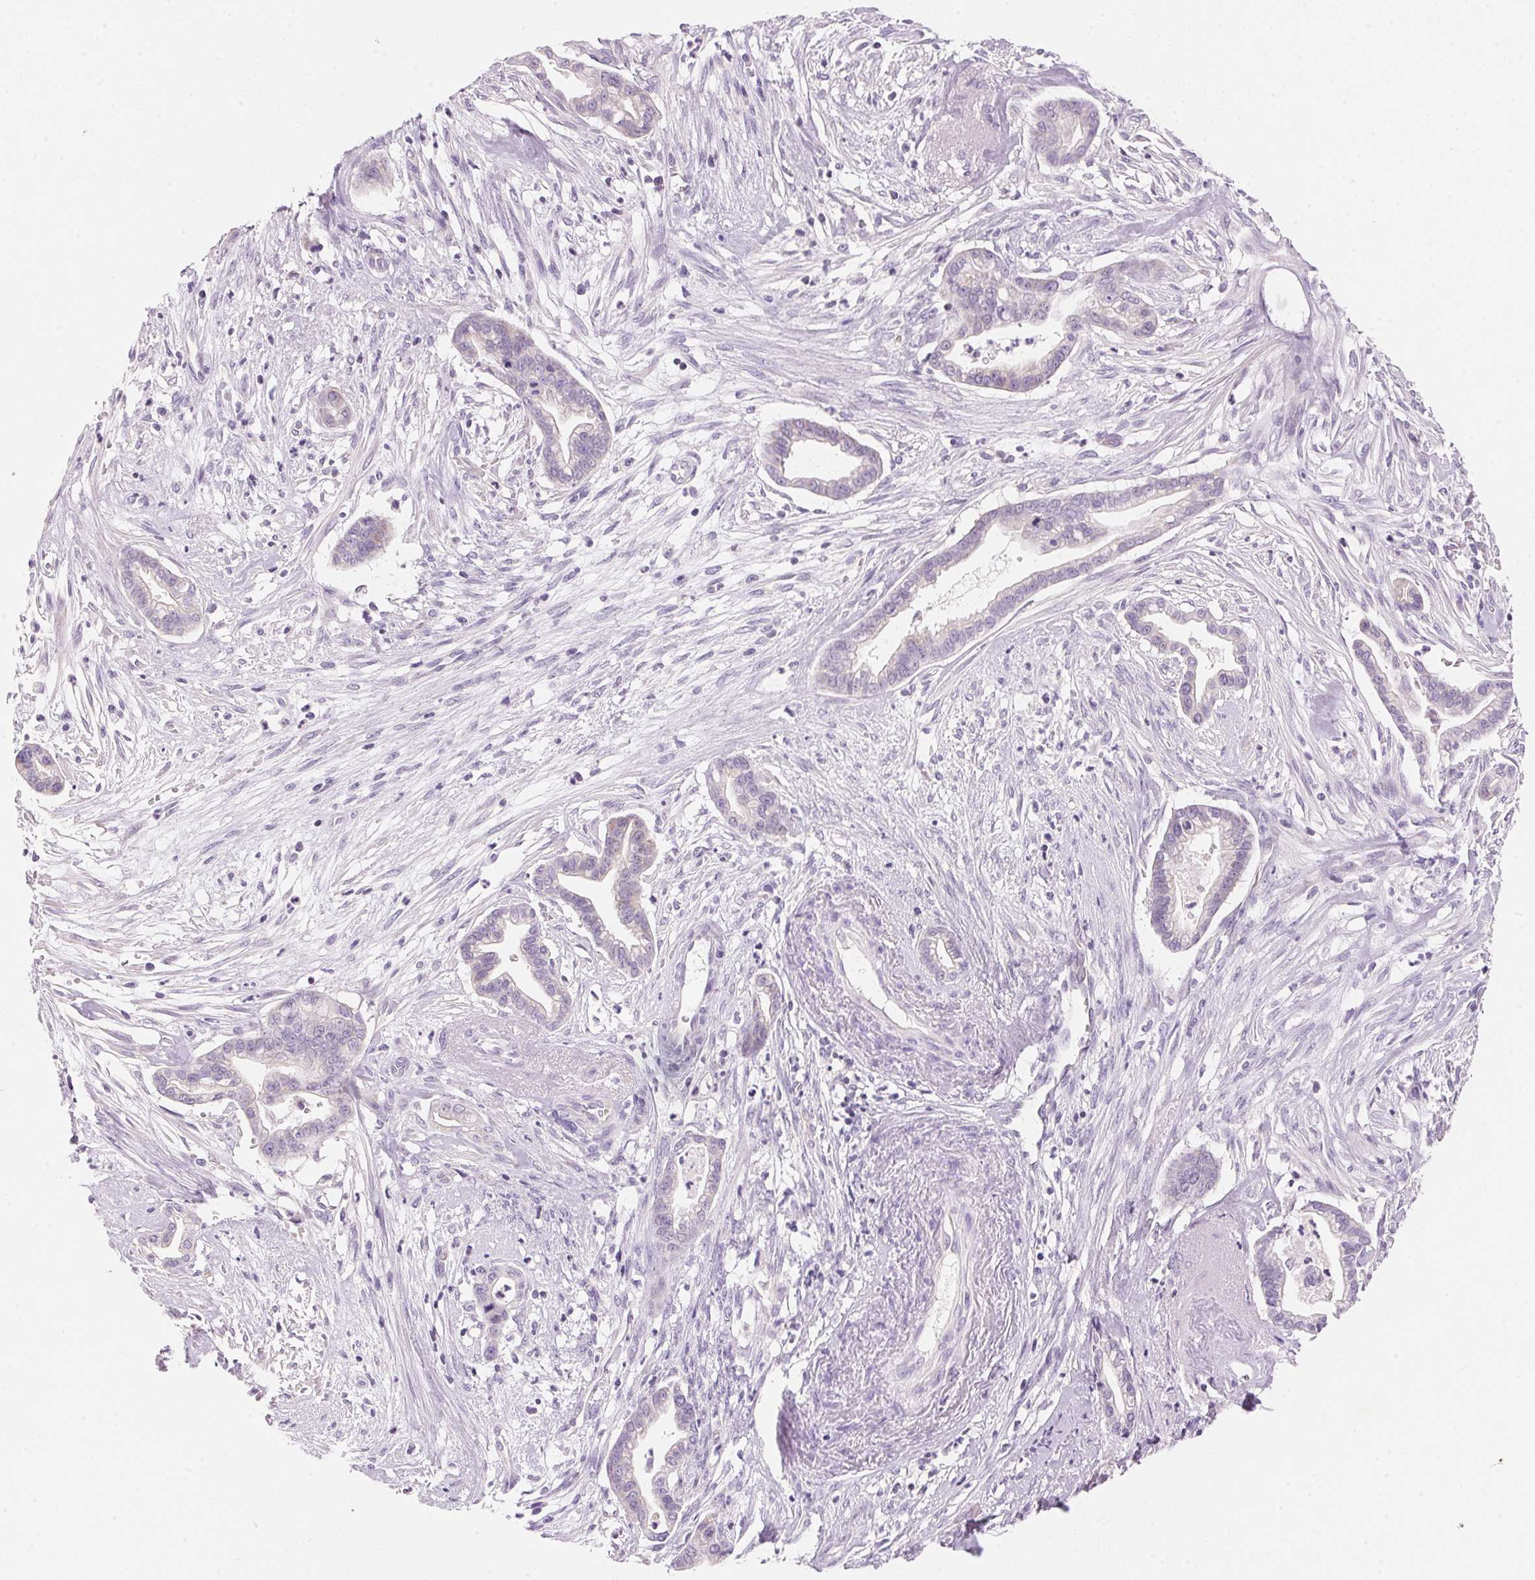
{"staining": {"intensity": "negative", "quantity": "none", "location": "none"}, "tissue": "cervical cancer", "cell_type": "Tumor cells", "image_type": "cancer", "snomed": [{"axis": "morphology", "description": "Adenocarcinoma, NOS"}, {"axis": "topography", "description": "Cervix"}], "caption": "Immunohistochemistry (IHC) micrograph of neoplastic tissue: cervical cancer (adenocarcinoma) stained with DAB displays no significant protein staining in tumor cells.", "gene": "CYP11B1", "patient": {"sex": "female", "age": 62}}